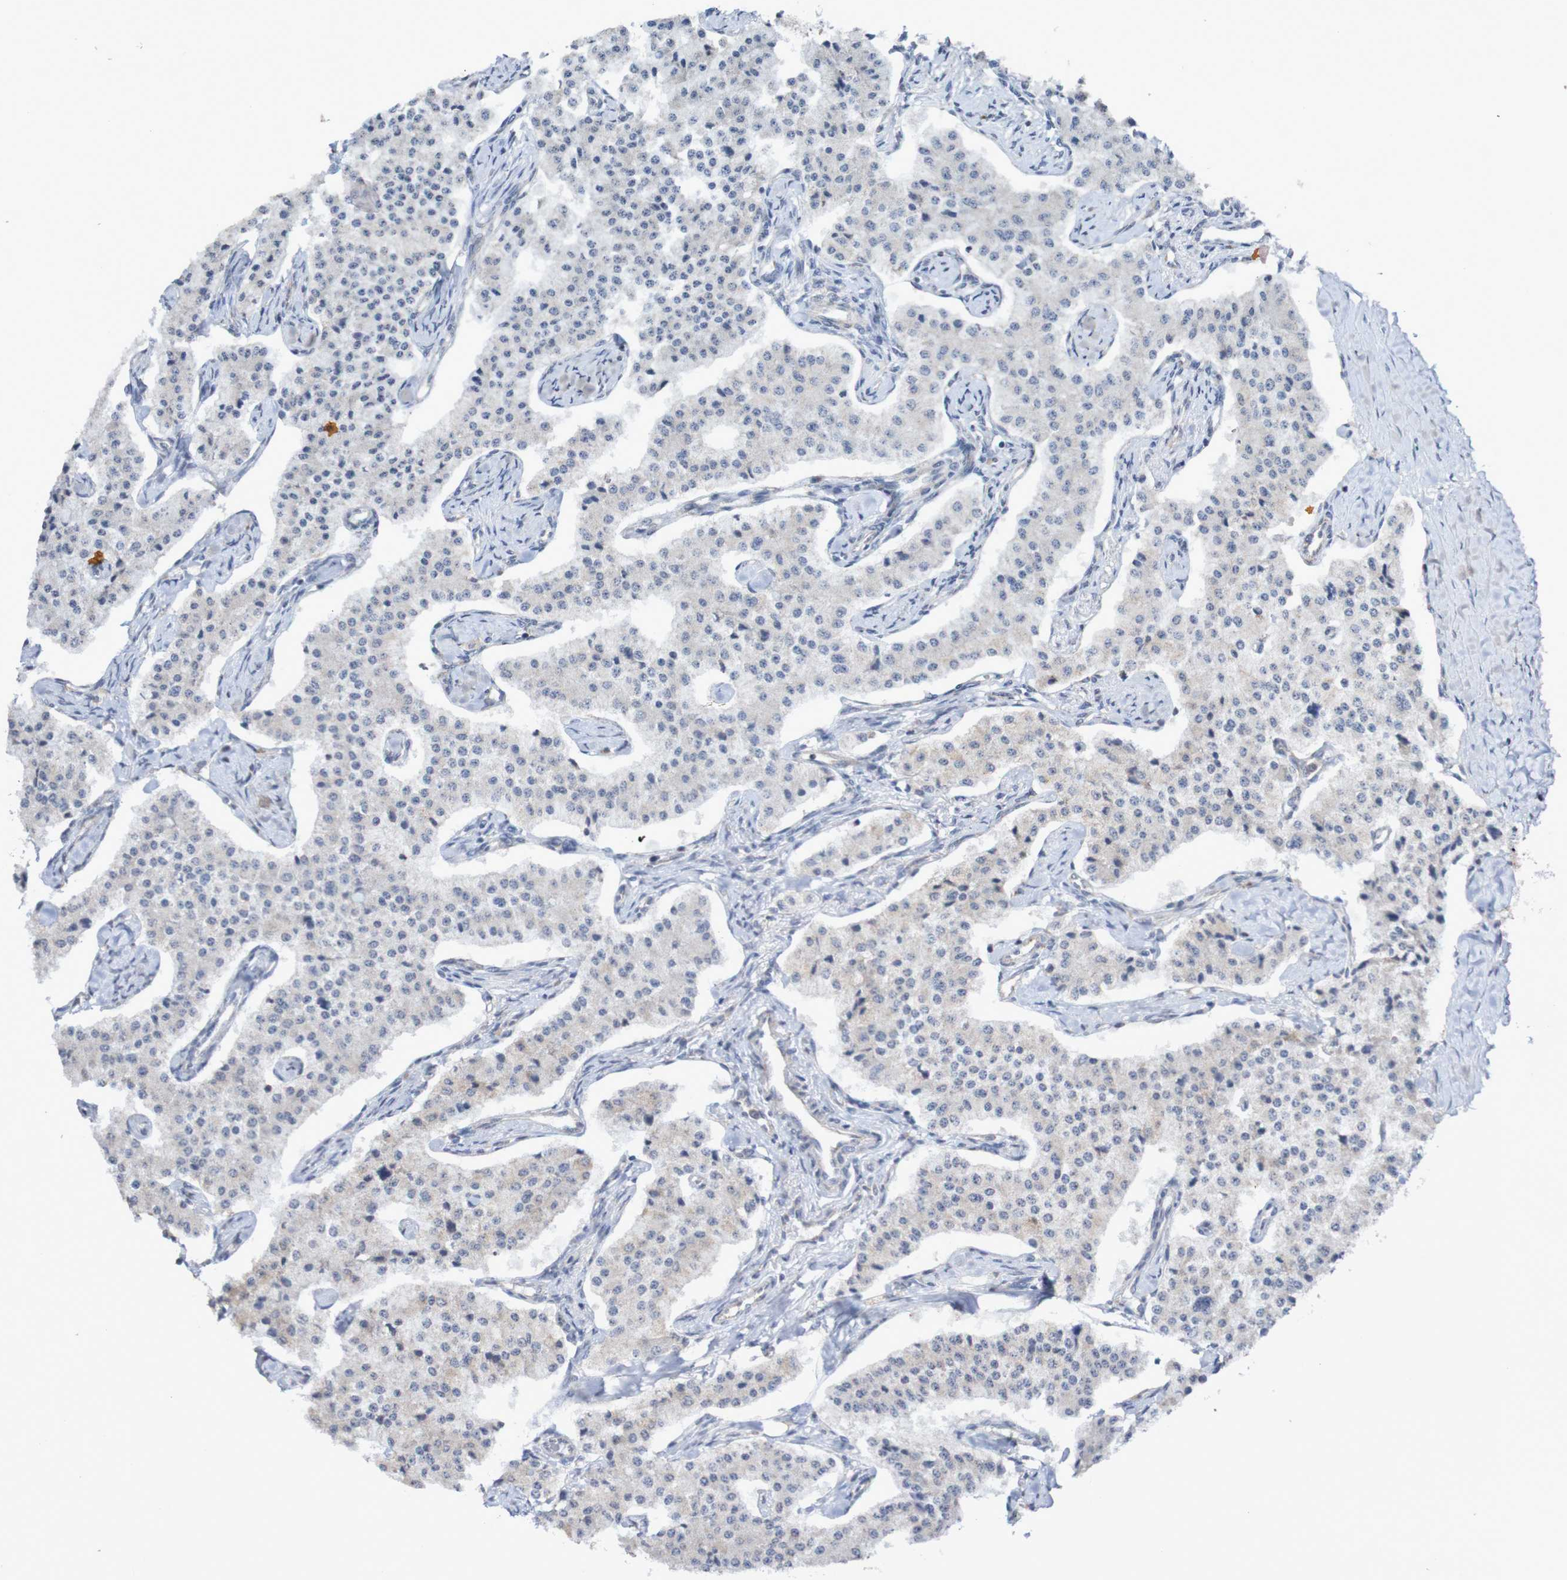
{"staining": {"intensity": "negative", "quantity": "none", "location": "none"}, "tissue": "carcinoid", "cell_type": "Tumor cells", "image_type": "cancer", "snomed": [{"axis": "morphology", "description": "Carcinoid, malignant, NOS"}, {"axis": "topography", "description": "Colon"}], "caption": "The image displays no staining of tumor cells in malignant carcinoid. (DAB (3,3'-diaminobenzidine) IHC visualized using brightfield microscopy, high magnification).", "gene": "DVL1", "patient": {"sex": "female", "age": 52}}